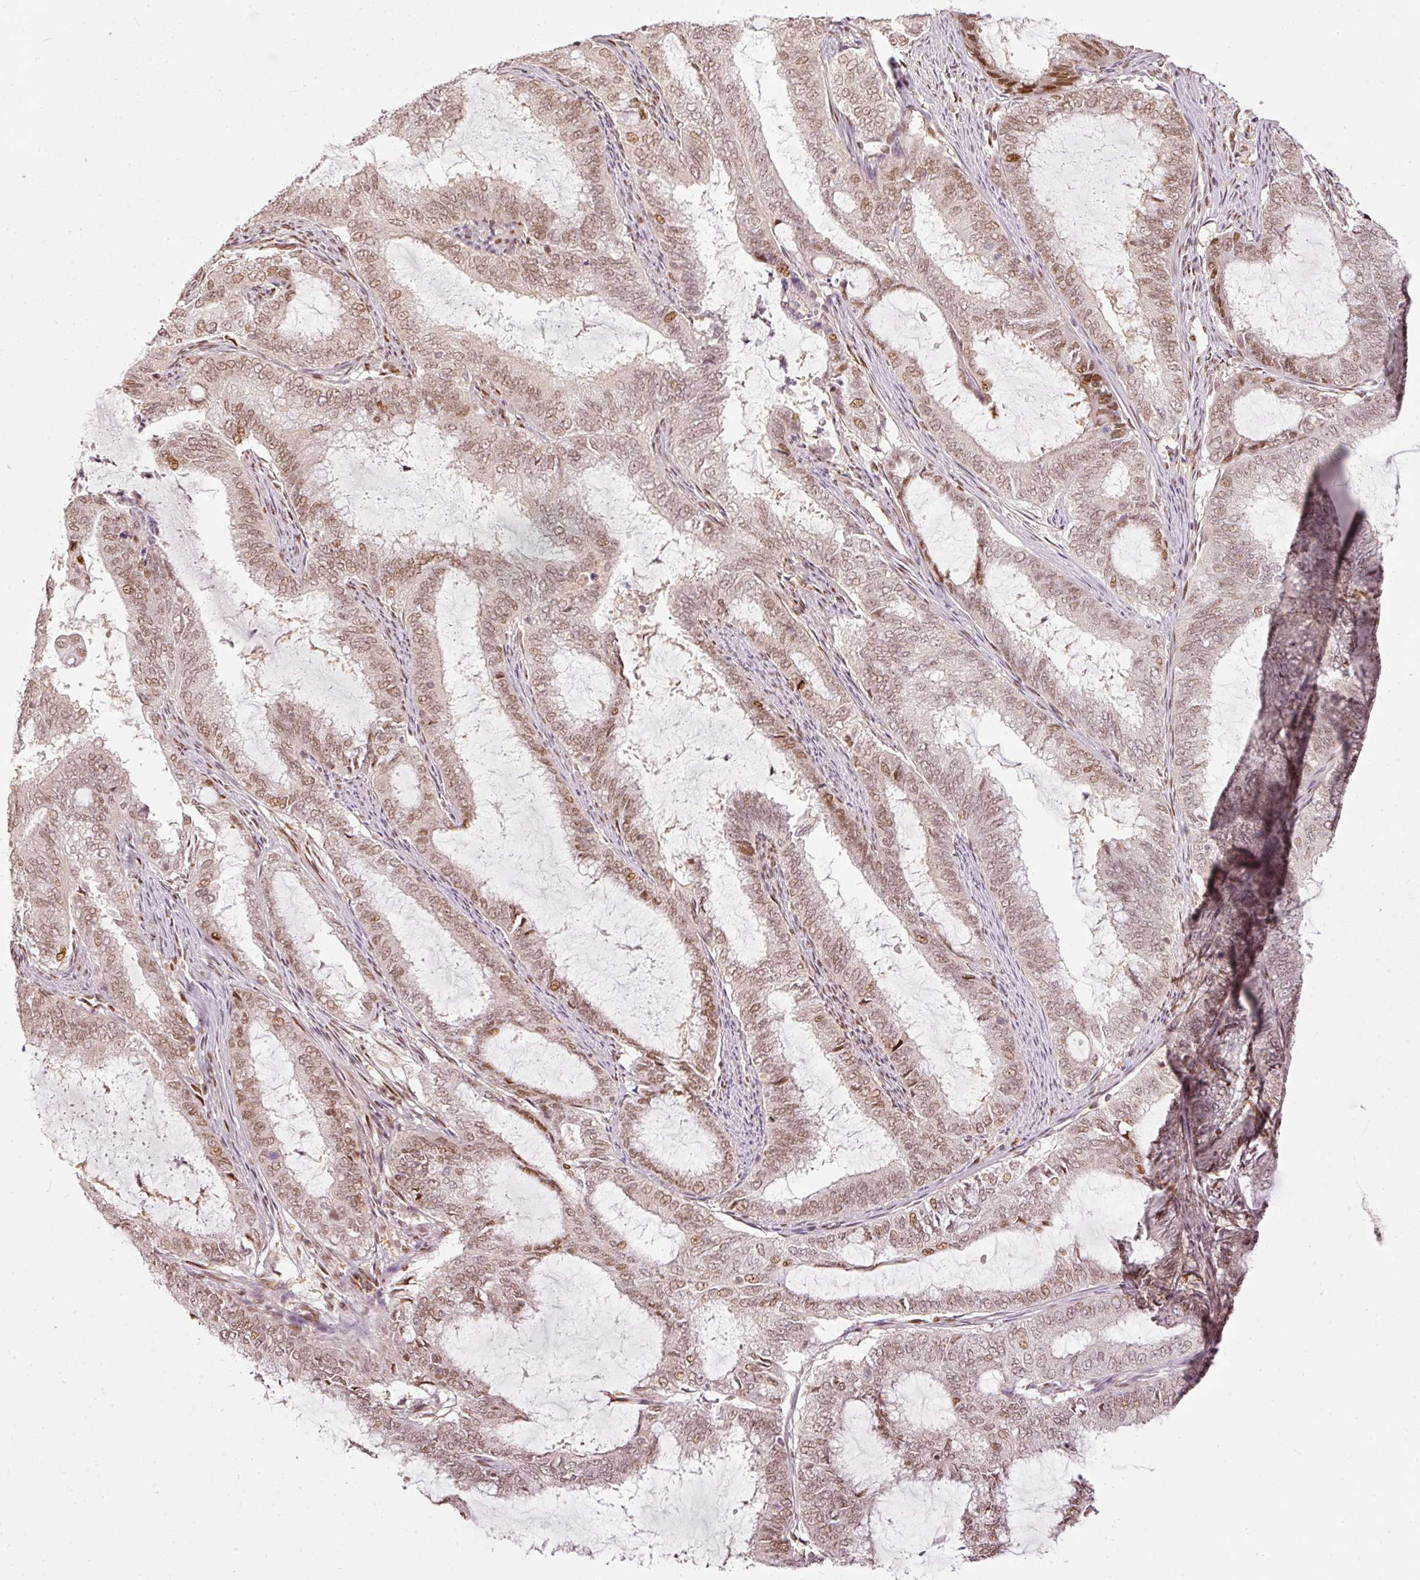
{"staining": {"intensity": "moderate", "quantity": ">75%", "location": "nuclear"}, "tissue": "endometrial cancer", "cell_type": "Tumor cells", "image_type": "cancer", "snomed": [{"axis": "morphology", "description": "Adenocarcinoma, NOS"}, {"axis": "topography", "description": "Endometrium"}], "caption": "Endometrial adenocarcinoma stained with DAB immunohistochemistry (IHC) exhibits medium levels of moderate nuclear expression in about >75% of tumor cells.", "gene": "ZNF778", "patient": {"sex": "female", "age": 51}}